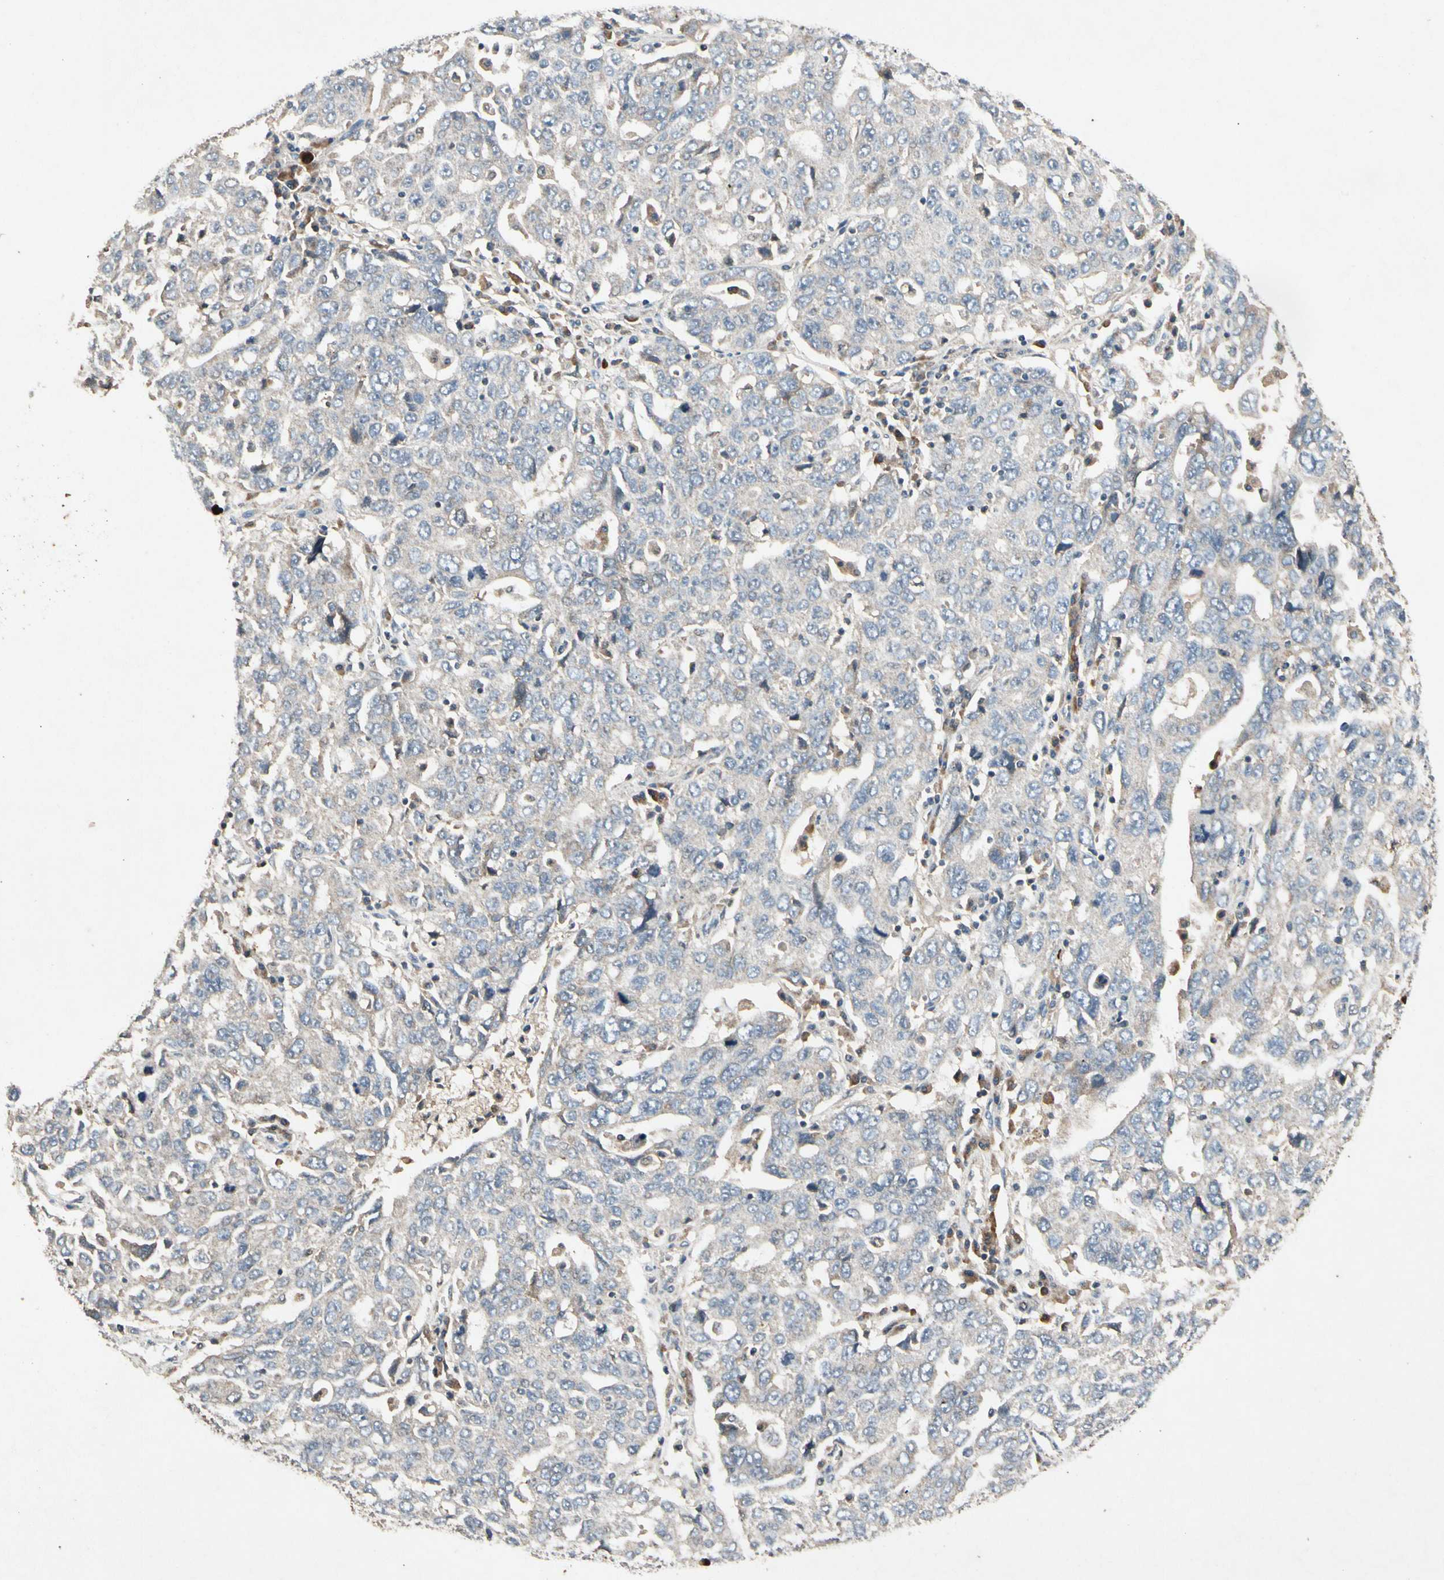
{"staining": {"intensity": "weak", "quantity": "<25%", "location": "cytoplasmic/membranous"}, "tissue": "ovarian cancer", "cell_type": "Tumor cells", "image_type": "cancer", "snomed": [{"axis": "morphology", "description": "Carcinoma, endometroid"}, {"axis": "topography", "description": "Ovary"}], "caption": "Immunohistochemistry of endometroid carcinoma (ovarian) displays no expression in tumor cells.", "gene": "GPLD1", "patient": {"sex": "female", "age": 62}}